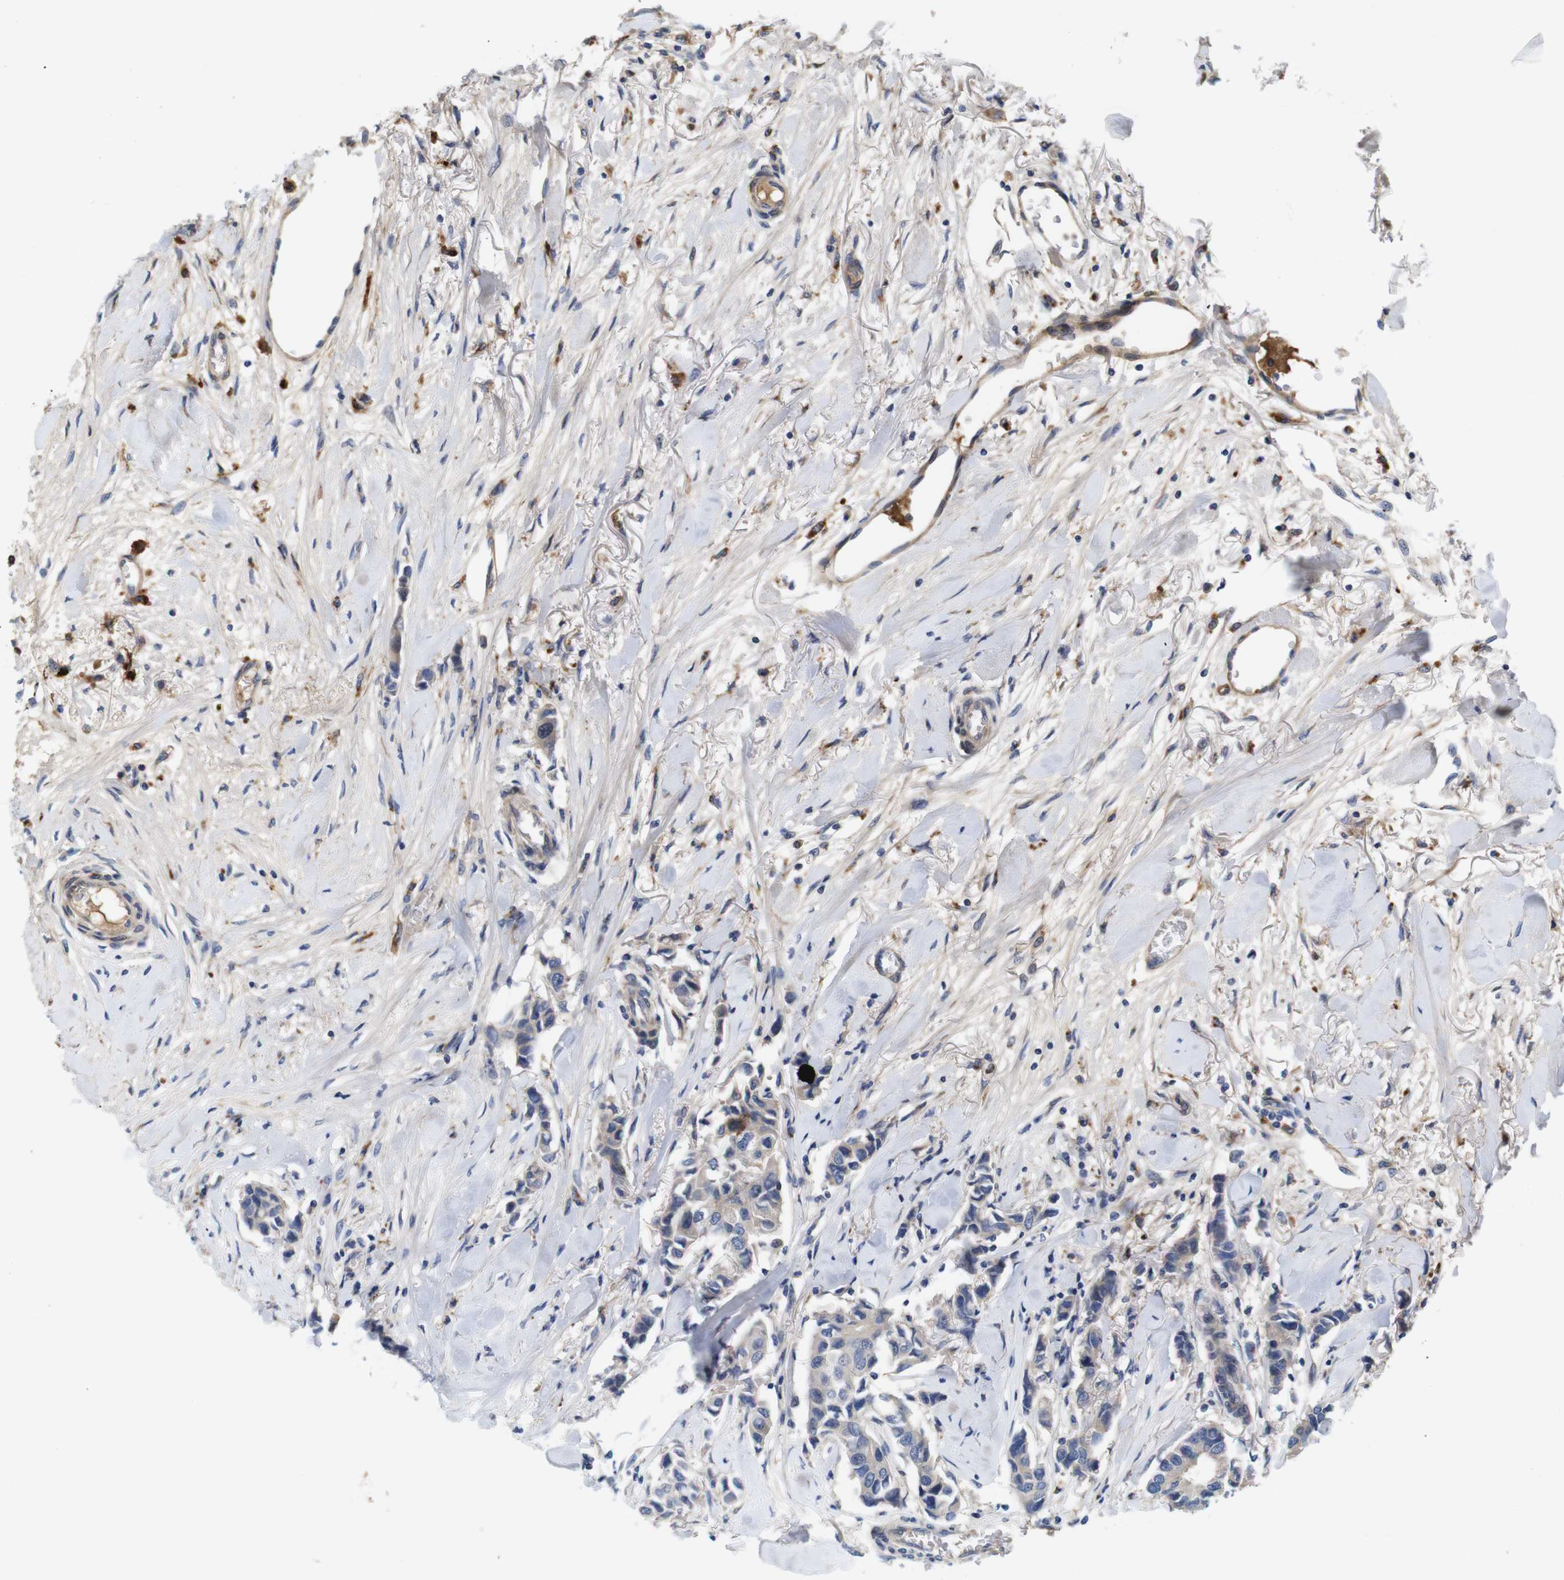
{"staining": {"intensity": "weak", "quantity": "<25%", "location": "cytoplasmic/membranous"}, "tissue": "breast cancer", "cell_type": "Tumor cells", "image_type": "cancer", "snomed": [{"axis": "morphology", "description": "Duct carcinoma"}, {"axis": "topography", "description": "Breast"}], "caption": "This is an immunohistochemistry (IHC) photomicrograph of invasive ductal carcinoma (breast). There is no positivity in tumor cells.", "gene": "SPRY3", "patient": {"sex": "female", "age": 80}}